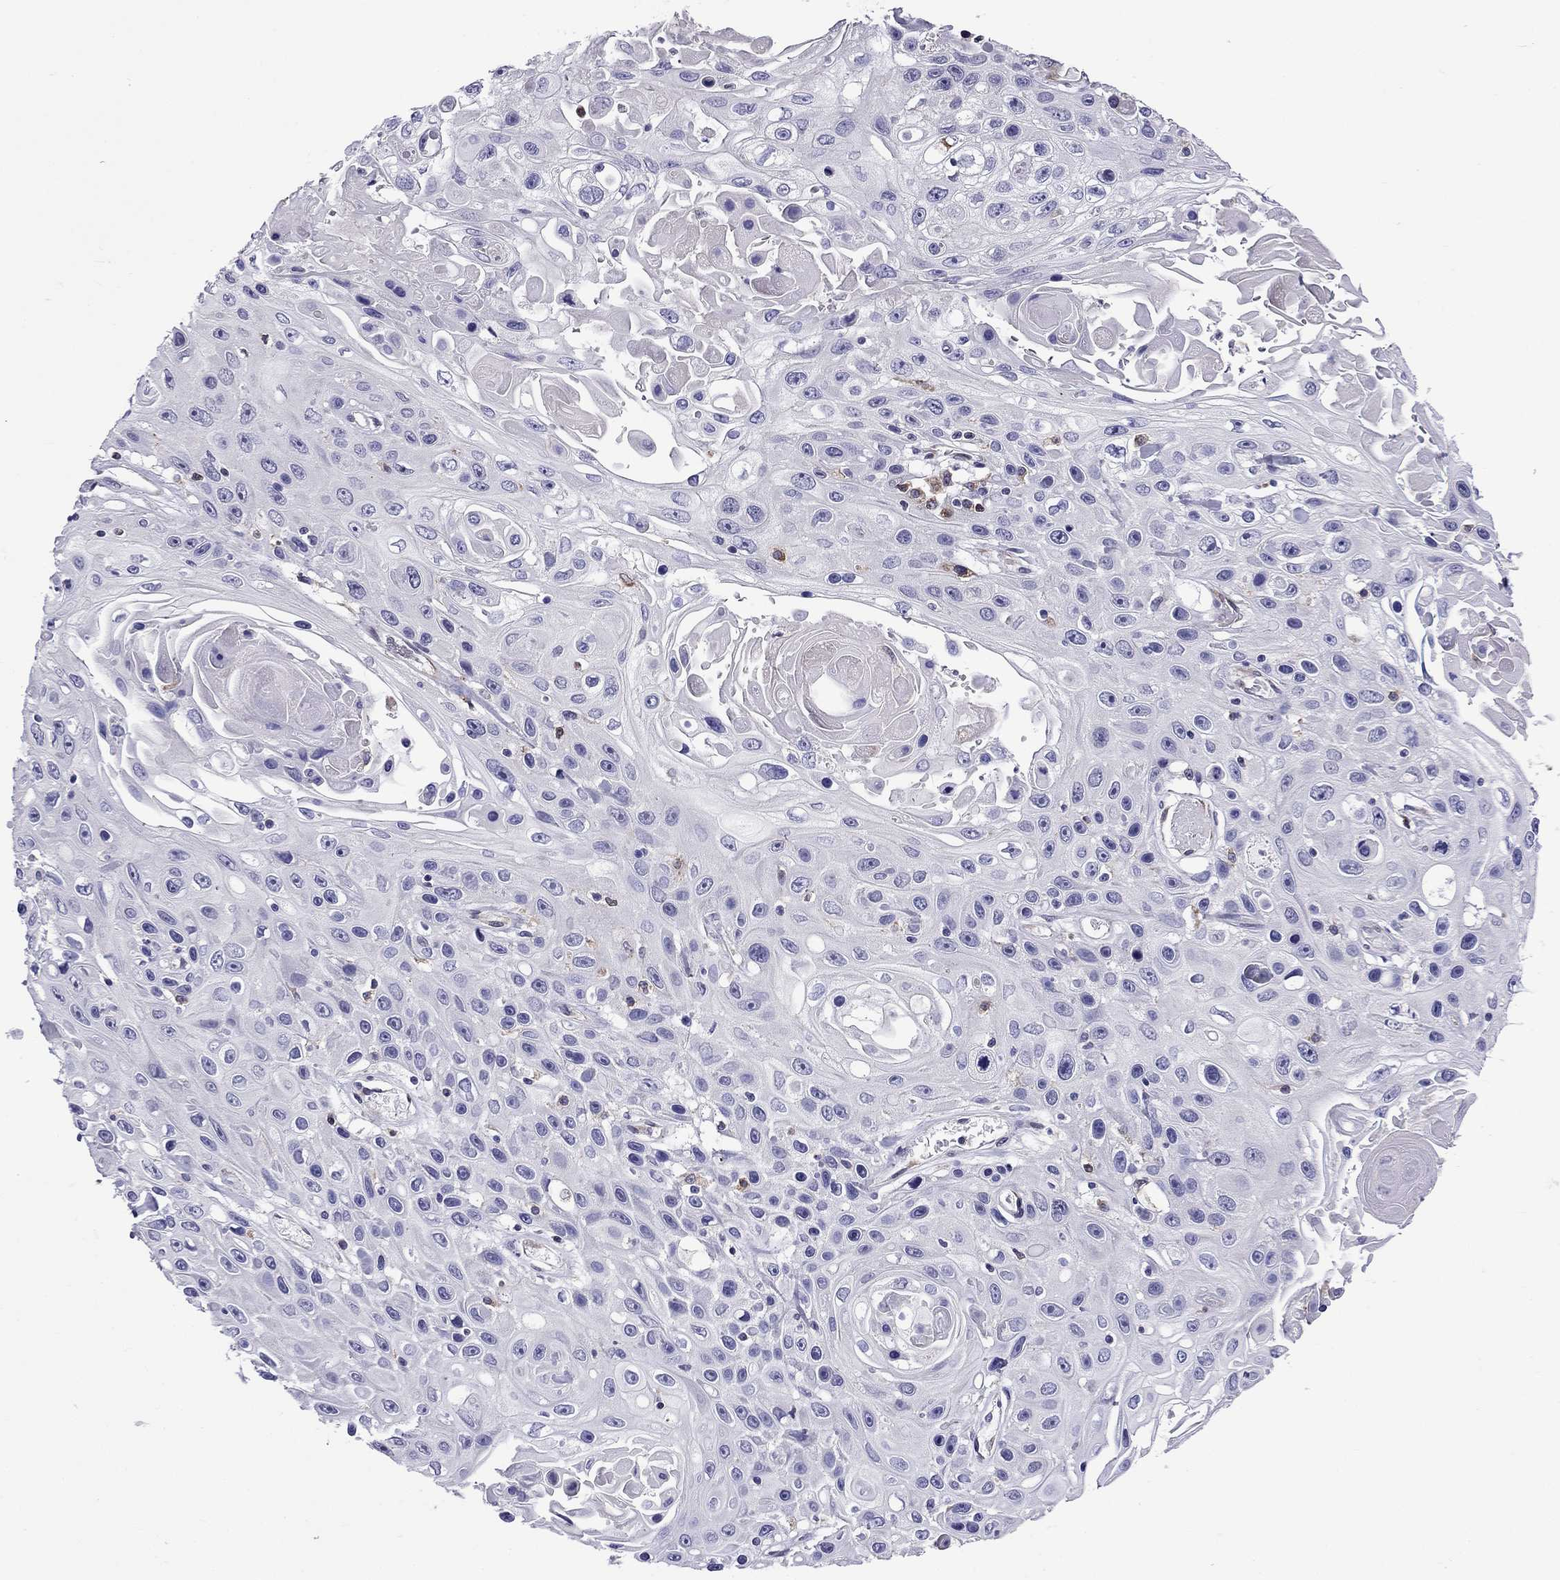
{"staining": {"intensity": "negative", "quantity": "none", "location": "none"}, "tissue": "skin cancer", "cell_type": "Tumor cells", "image_type": "cancer", "snomed": [{"axis": "morphology", "description": "Squamous cell carcinoma, NOS"}, {"axis": "topography", "description": "Skin"}], "caption": "Tumor cells show no significant protein expression in skin cancer.", "gene": "GNAL", "patient": {"sex": "male", "age": 82}}